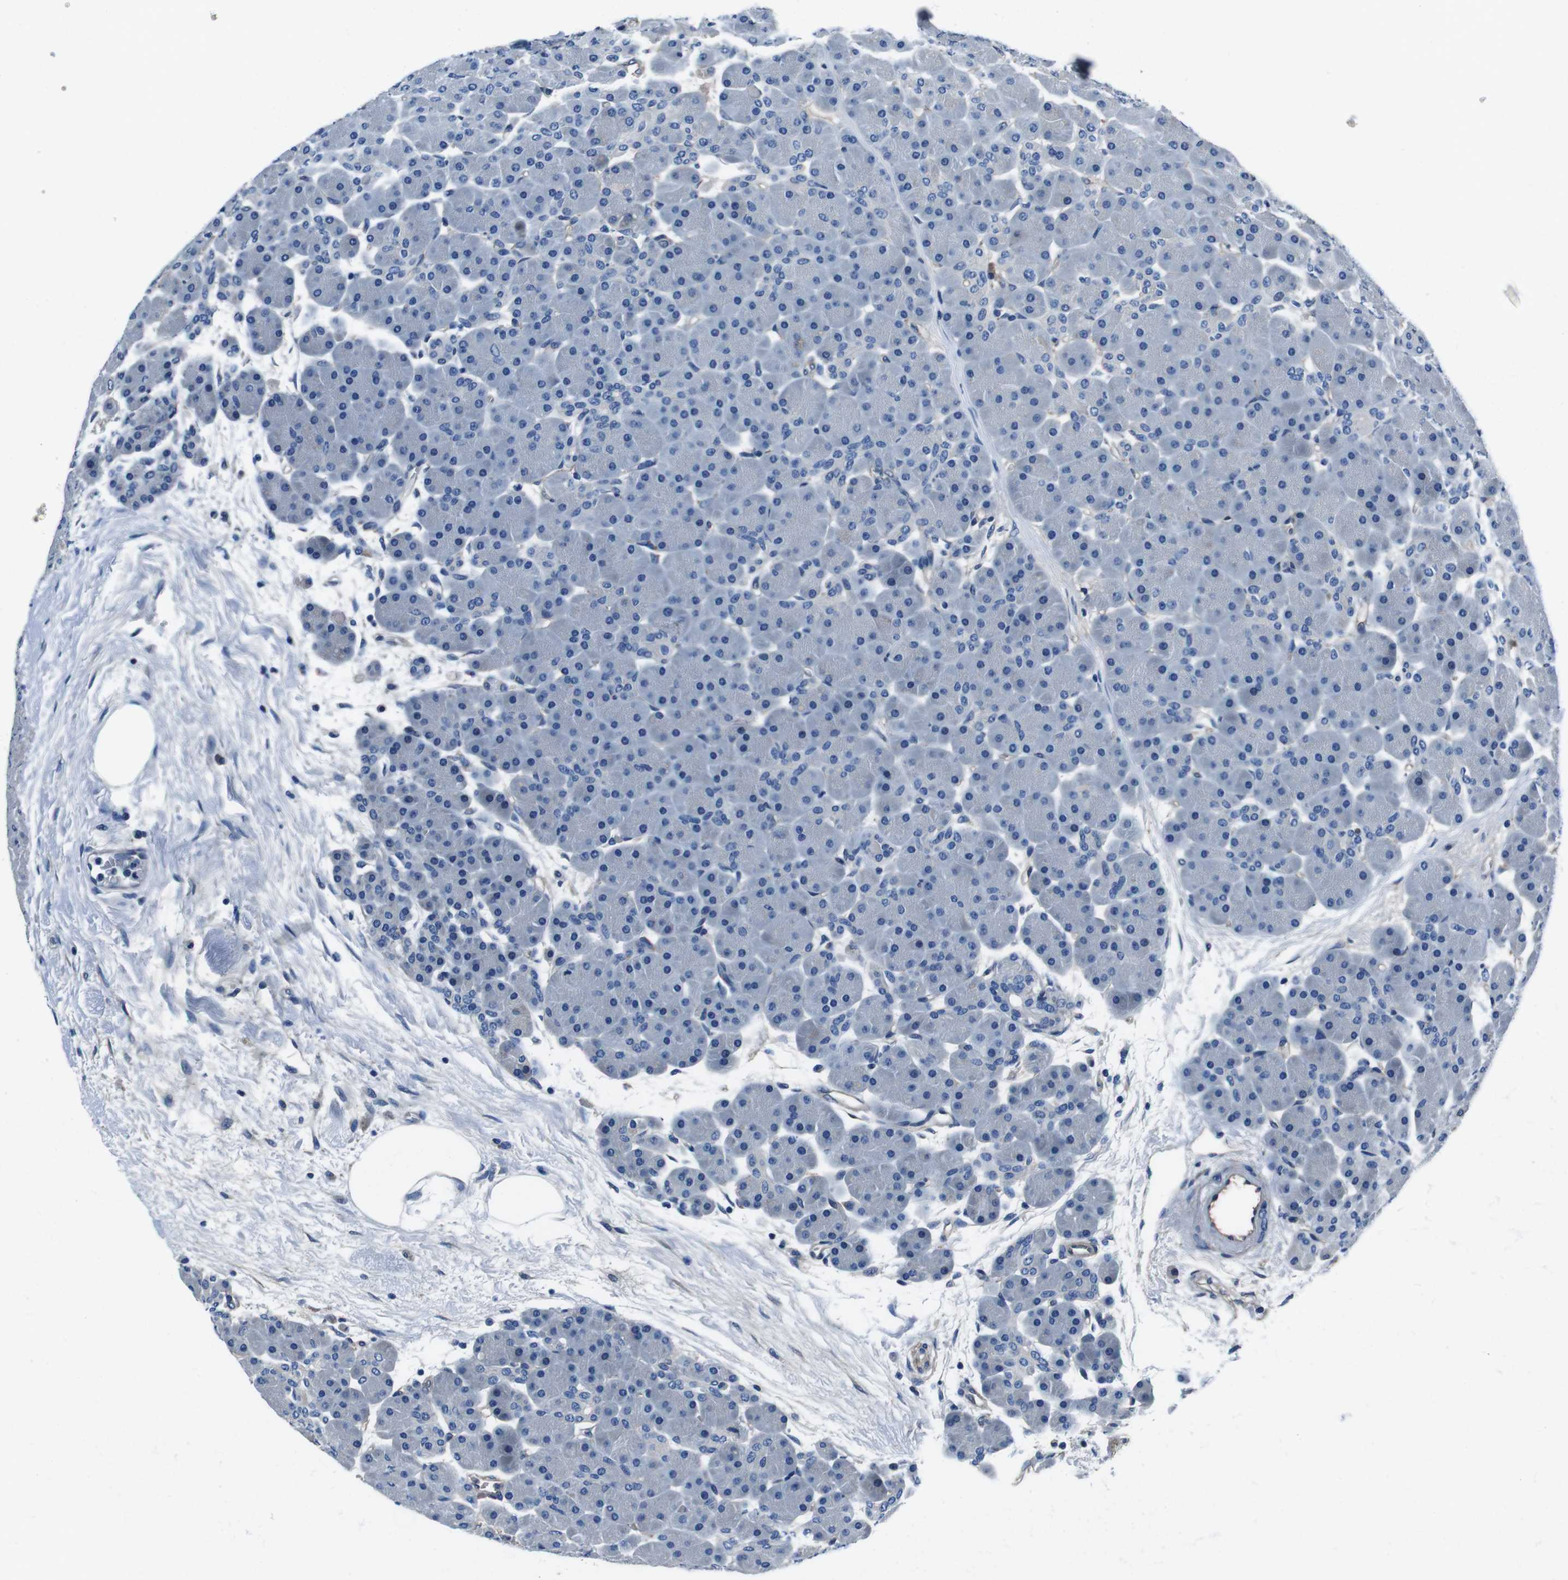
{"staining": {"intensity": "negative", "quantity": "none", "location": "none"}, "tissue": "pancreas", "cell_type": "Exocrine glandular cells", "image_type": "normal", "snomed": [{"axis": "morphology", "description": "Normal tissue, NOS"}, {"axis": "topography", "description": "Pancreas"}], "caption": "The histopathology image exhibits no staining of exocrine glandular cells in unremarkable pancreas.", "gene": "CASQ1", "patient": {"sex": "male", "age": 66}}